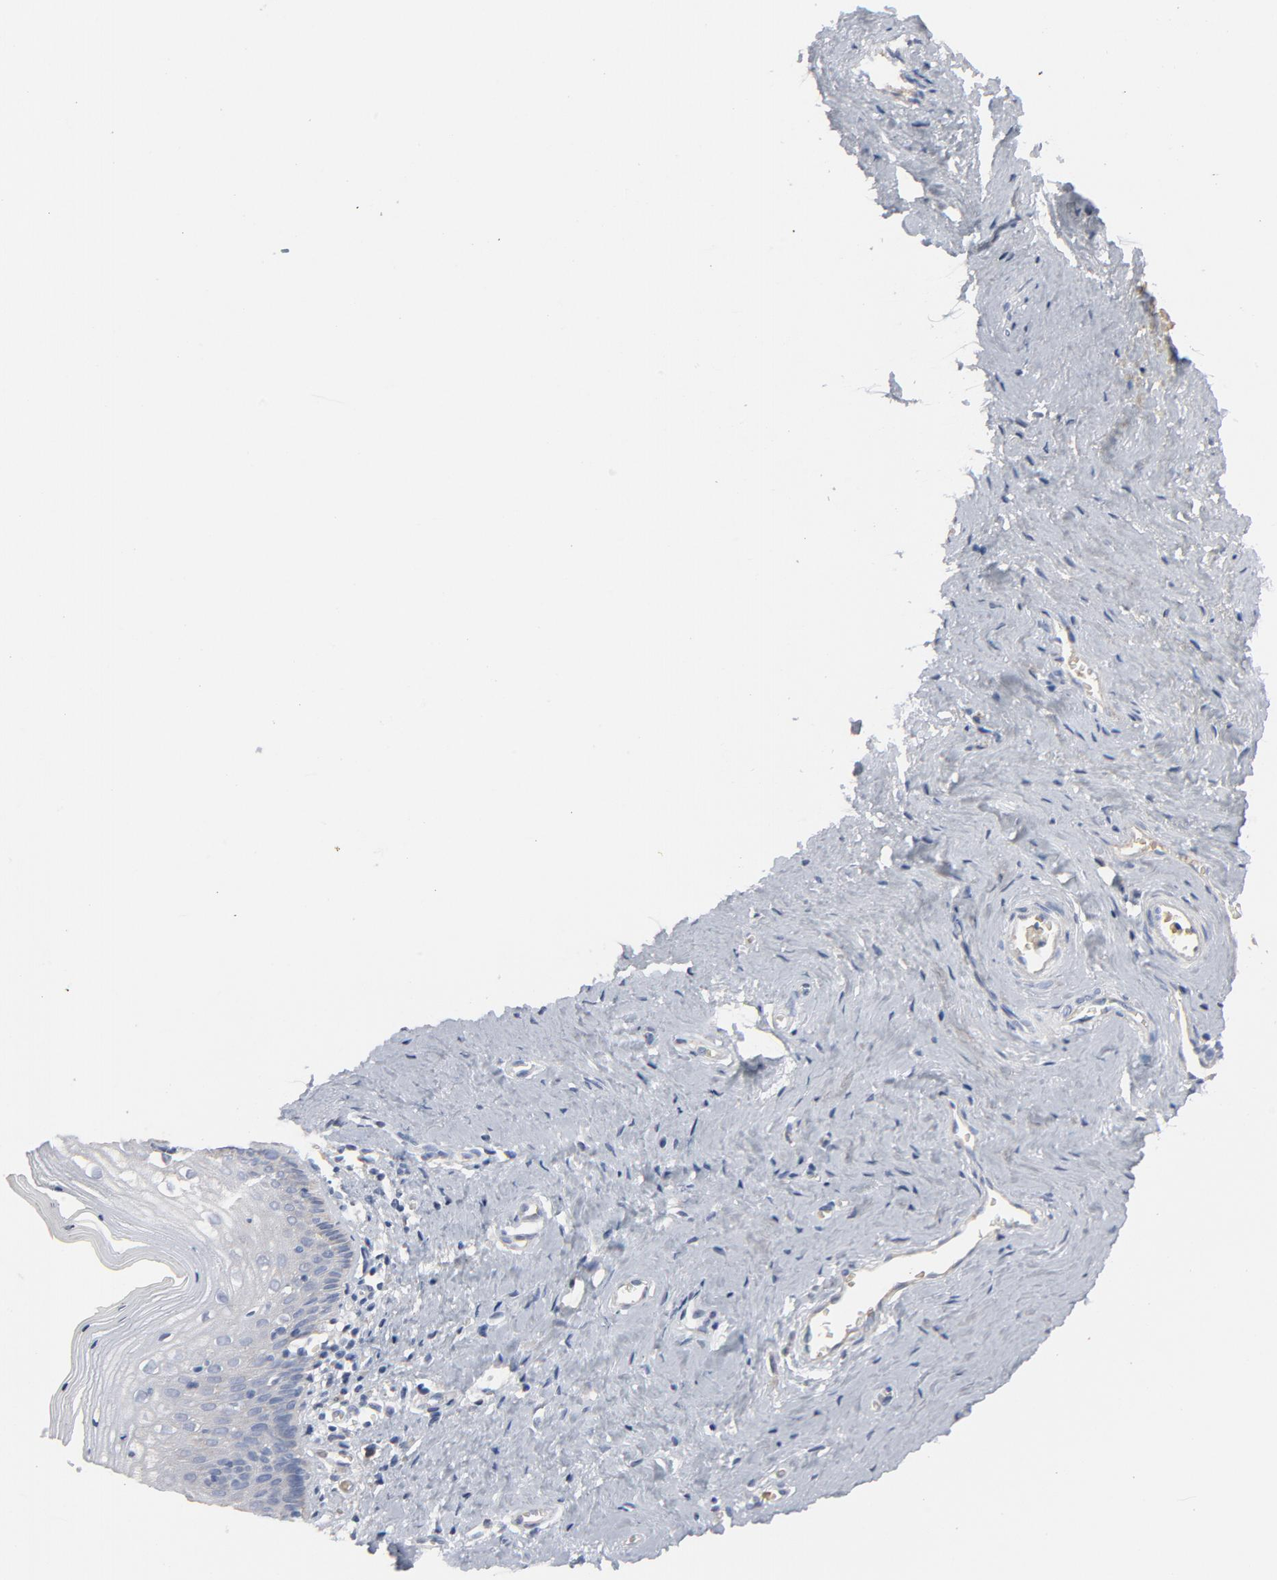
{"staining": {"intensity": "negative", "quantity": "none", "location": "none"}, "tissue": "vagina", "cell_type": "Squamous epithelial cells", "image_type": "normal", "snomed": [{"axis": "morphology", "description": "Normal tissue, NOS"}, {"axis": "topography", "description": "Vagina"}], "caption": "Squamous epithelial cells show no significant staining in unremarkable vagina. (IHC, brightfield microscopy, high magnification).", "gene": "PRDX1", "patient": {"sex": "female", "age": 46}}